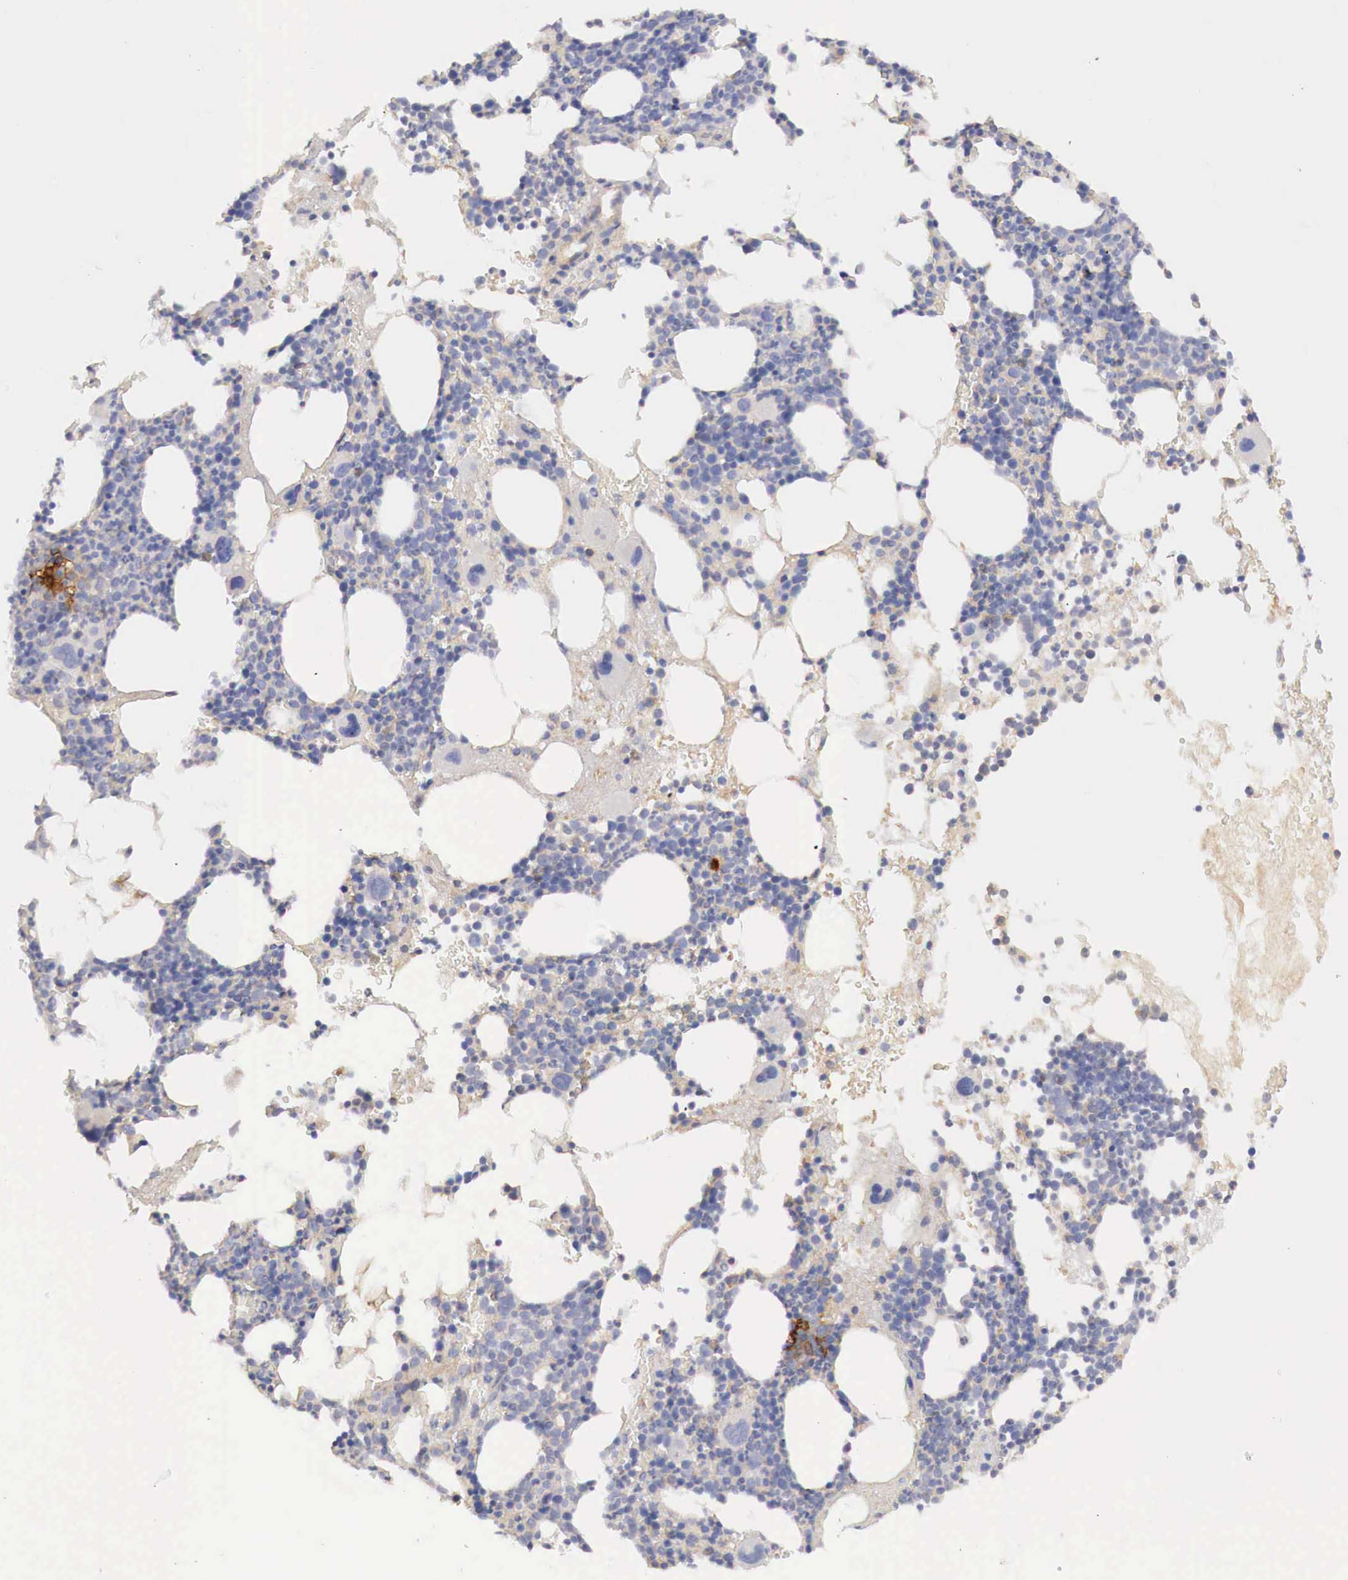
{"staining": {"intensity": "negative", "quantity": "none", "location": "none"}, "tissue": "bone marrow", "cell_type": "Hematopoietic cells", "image_type": "normal", "snomed": [{"axis": "morphology", "description": "Normal tissue, NOS"}, {"axis": "topography", "description": "Bone marrow"}], "caption": "DAB immunohistochemical staining of benign bone marrow shows no significant staining in hematopoietic cells.", "gene": "KLHDC7B", "patient": {"sex": "male", "age": 75}}